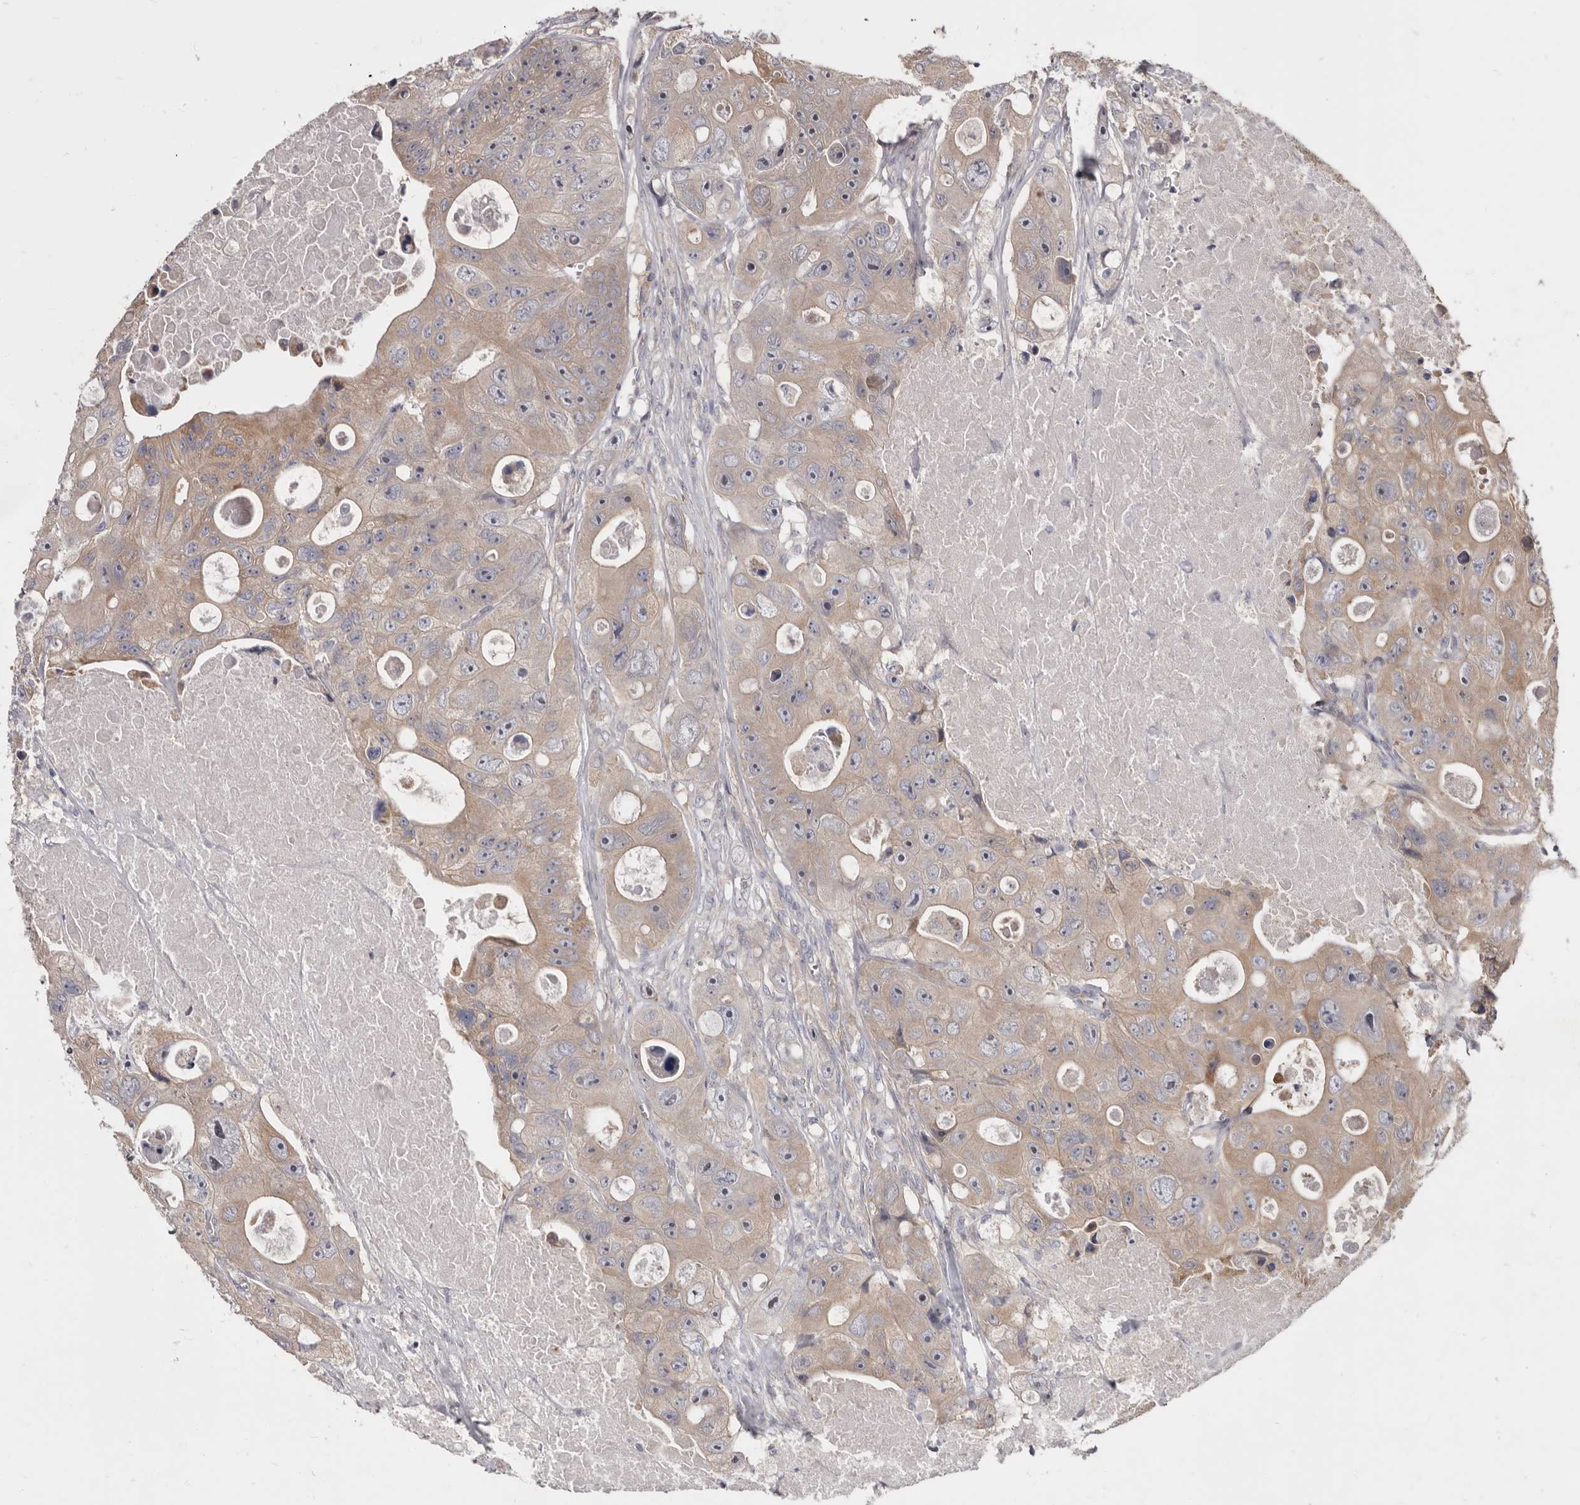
{"staining": {"intensity": "weak", "quantity": "25%-75%", "location": "cytoplasmic/membranous"}, "tissue": "colorectal cancer", "cell_type": "Tumor cells", "image_type": "cancer", "snomed": [{"axis": "morphology", "description": "Adenocarcinoma, NOS"}, {"axis": "topography", "description": "Colon"}], "caption": "A high-resolution photomicrograph shows IHC staining of adenocarcinoma (colorectal), which reveals weak cytoplasmic/membranous expression in about 25%-75% of tumor cells.", "gene": "FMO2", "patient": {"sex": "female", "age": 46}}